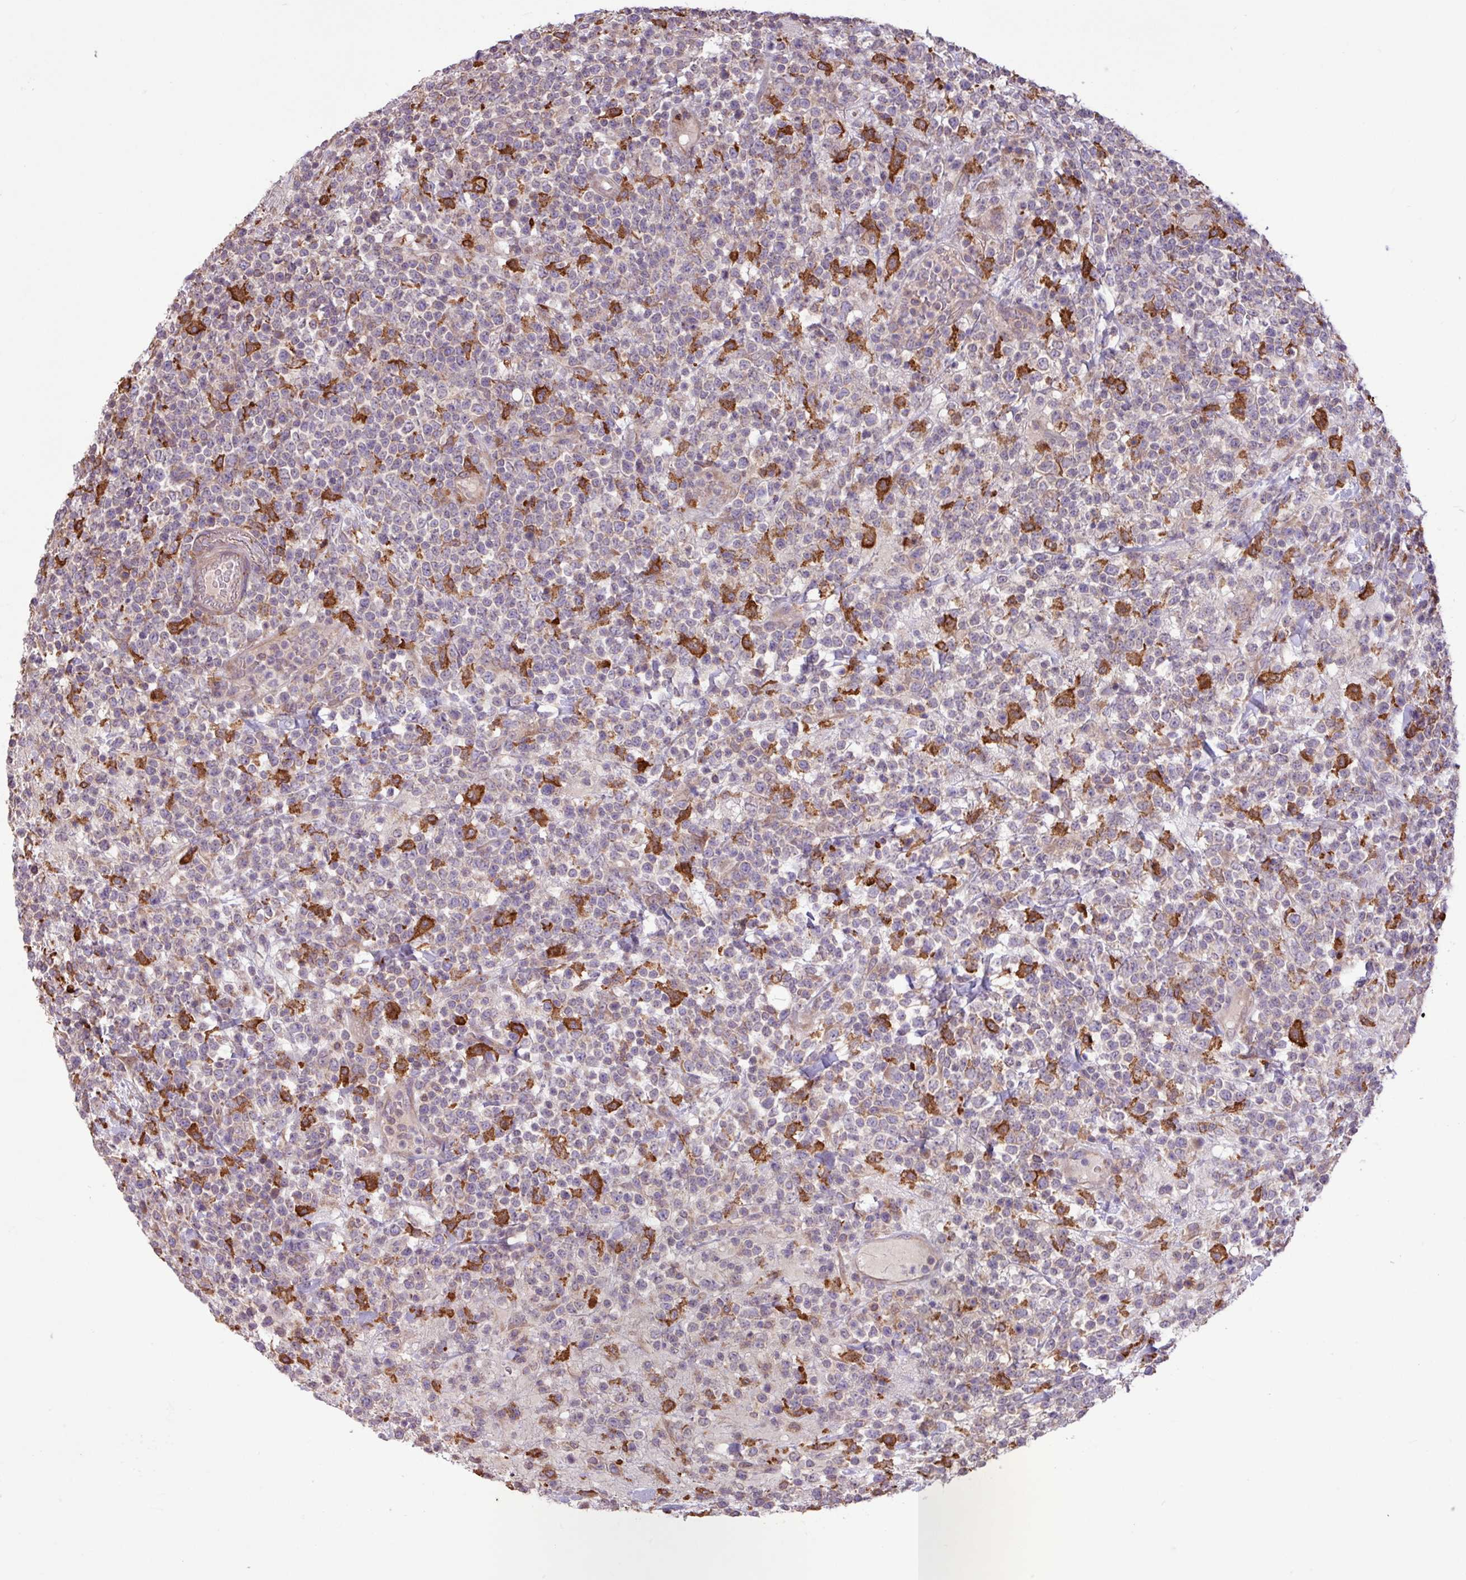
{"staining": {"intensity": "strong", "quantity": "<25%", "location": "cytoplasmic/membranous"}, "tissue": "lymphoma", "cell_type": "Tumor cells", "image_type": "cancer", "snomed": [{"axis": "morphology", "description": "Malignant lymphoma, non-Hodgkin's type, High grade"}, {"axis": "topography", "description": "Colon"}], "caption": "High-power microscopy captured an immunohistochemistry histopathology image of malignant lymphoma, non-Hodgkin's type (high-grade), revealing strong cytoplasmic/membranous expression in about <25% of tumor cells.", "gene": "ARHGEF25", "patient": {"sex": "female", "age": 53}}